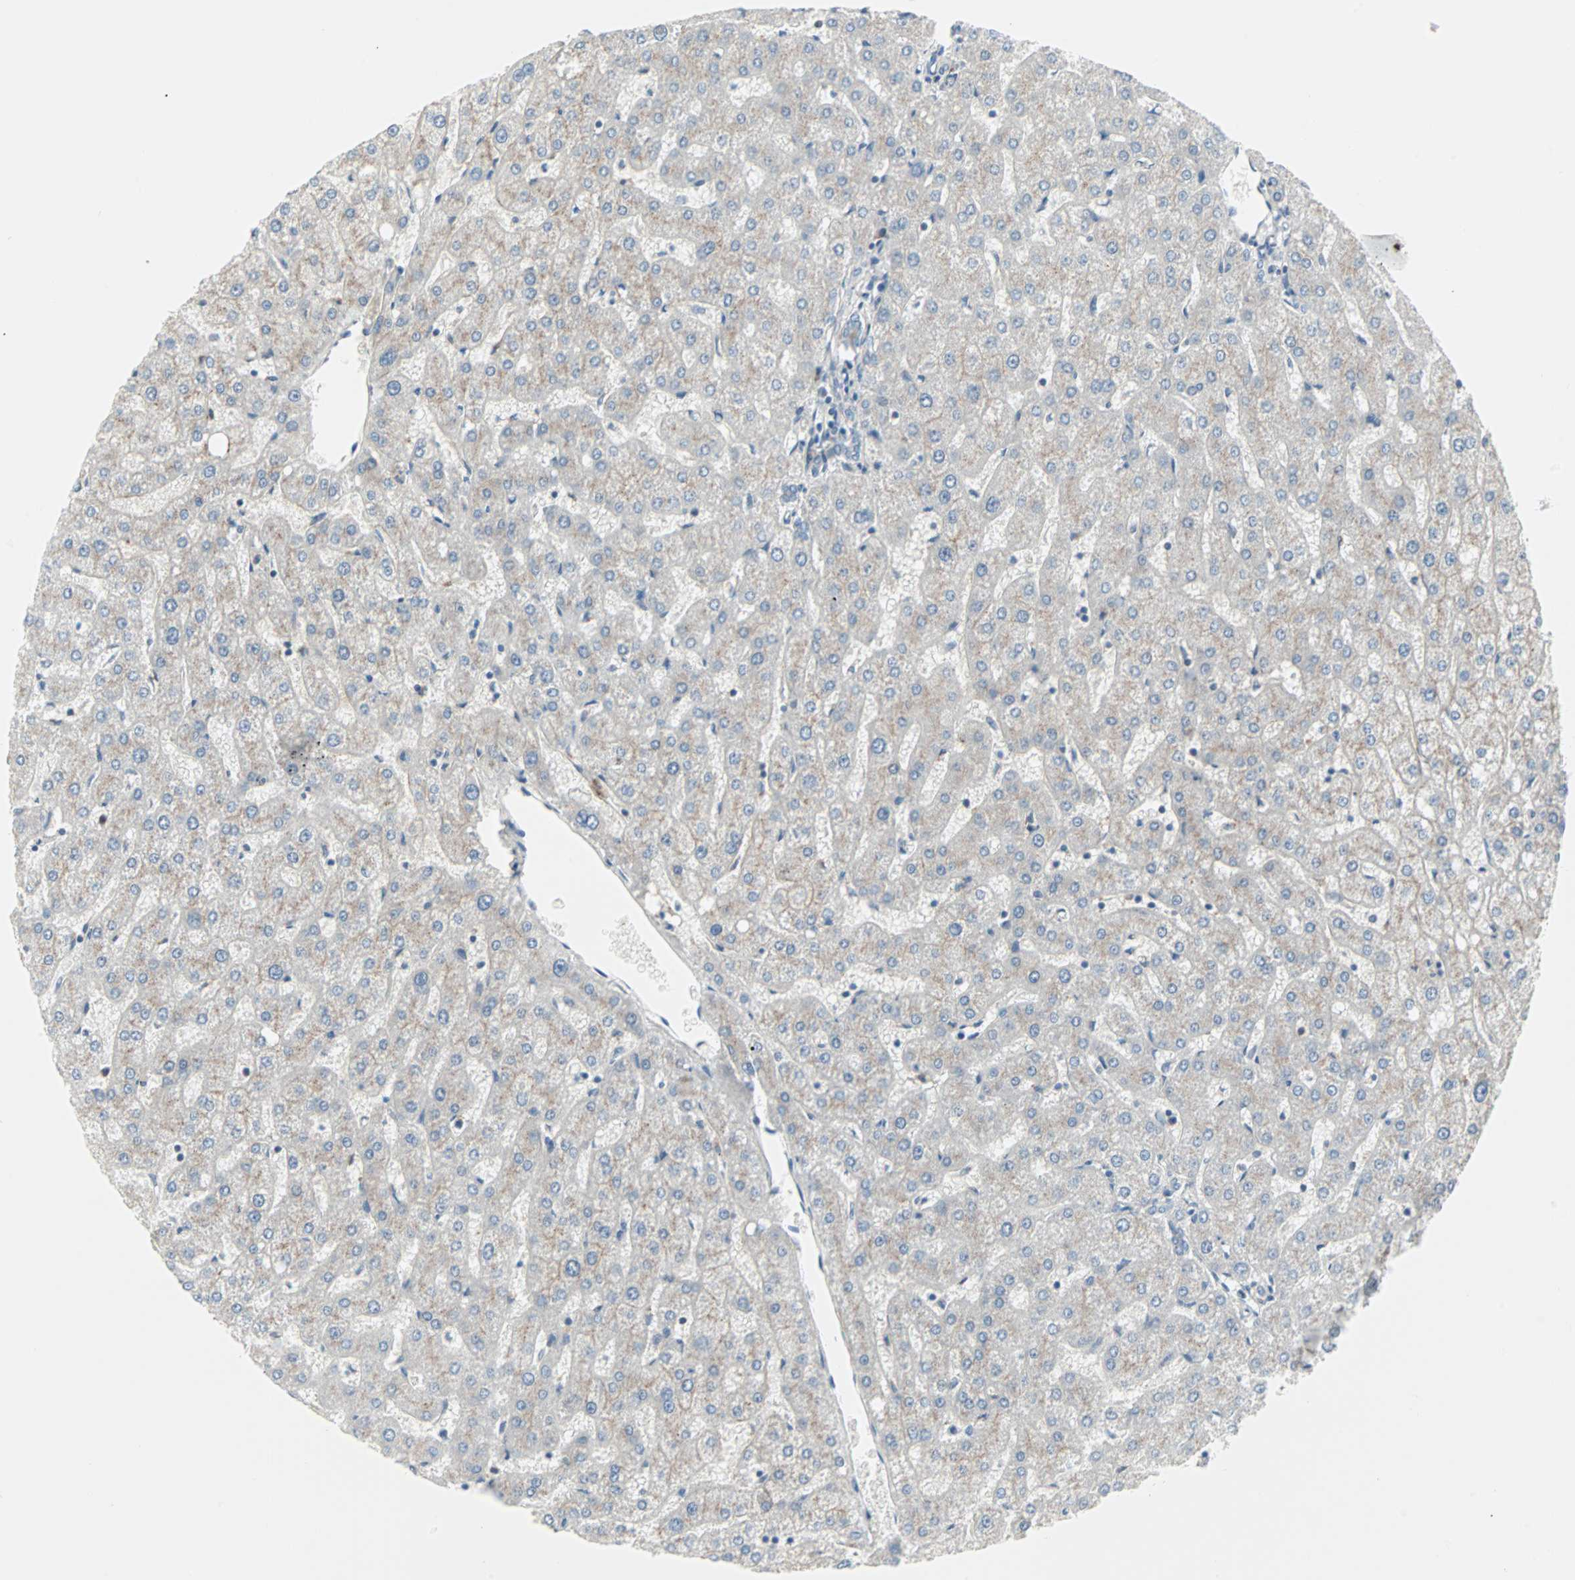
{"staining": {"intensity": "negative", "quantity": "none", "location": "none"}, "tissue": "liver", "cell_type": "Cholangiocytes", "image_type": "normal", "snomed": [{"axis": "morphology", "description": "Normal tissue, NOS"}, {"axis": "topography", "description": "Liver"}], "caption": "High power microscopy micrograph of an immunohistochemistry (IHC) micrograph of normal liver, revealing no significant staining in cholangiocytes.", "gene": "CASP3", "patient": {"sex": "male", "age": 67}}